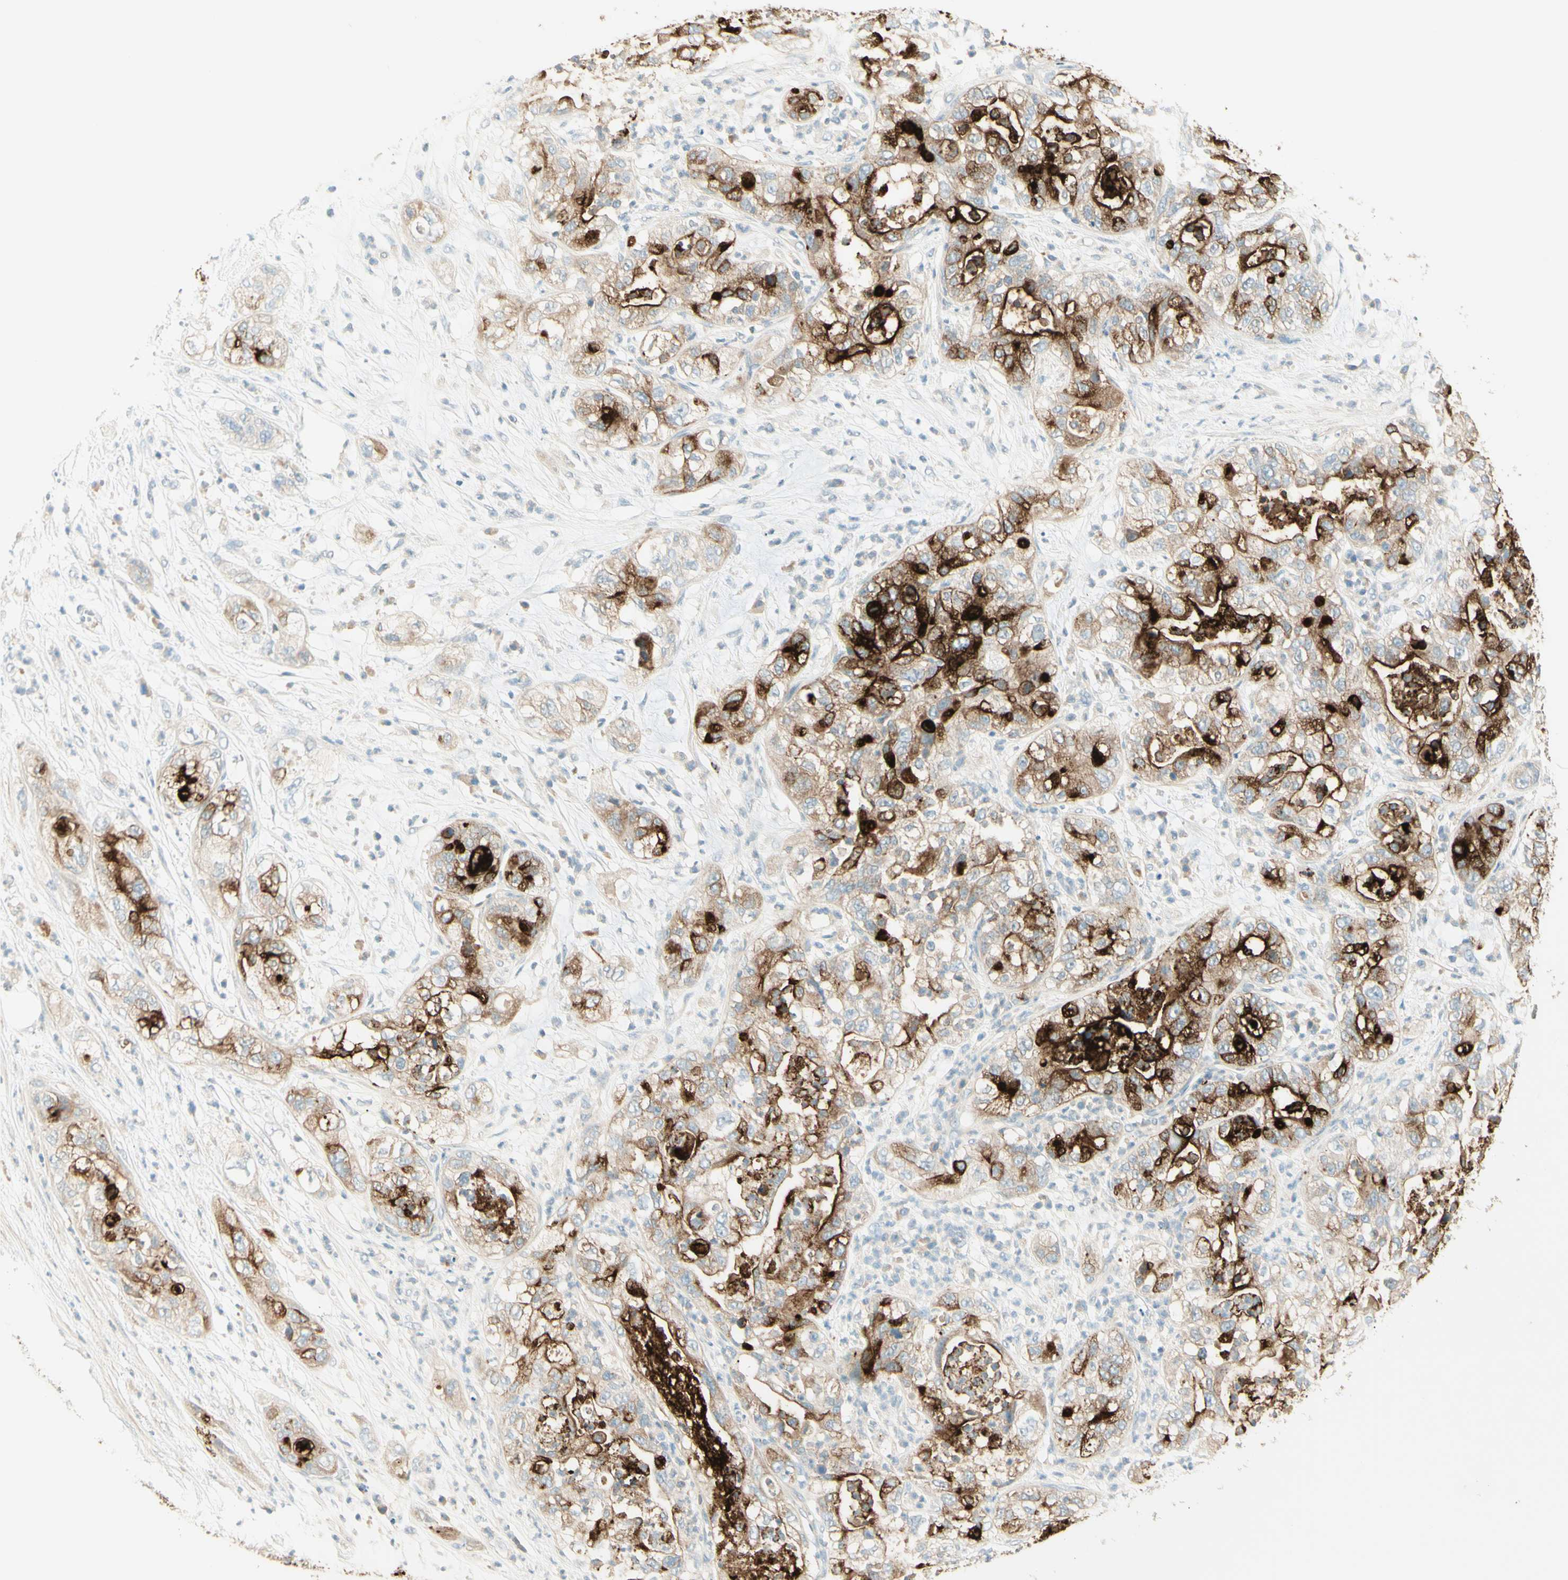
{"staining": {"intensity": "strong", "quantity": ">75%", "location": "cytoplasmic/membranous"}, "tissue": "pancreatic cancer", "cell_type": "Tumor cells", "image_type": "cancer", "snomed": [{"axis": "morphology", "description": "Adenocarcinoma, NOS"}, {"axis": "topography", "description": "Pancreas"}], "caption": "Protein expression analysis of human pancreatic adenocarcinoma reveals strong cytoplasmic/membranous staining in about >75% of tumor cells.", "gene": "PROM1", "patient": {"sex": "female", "age": 78}}